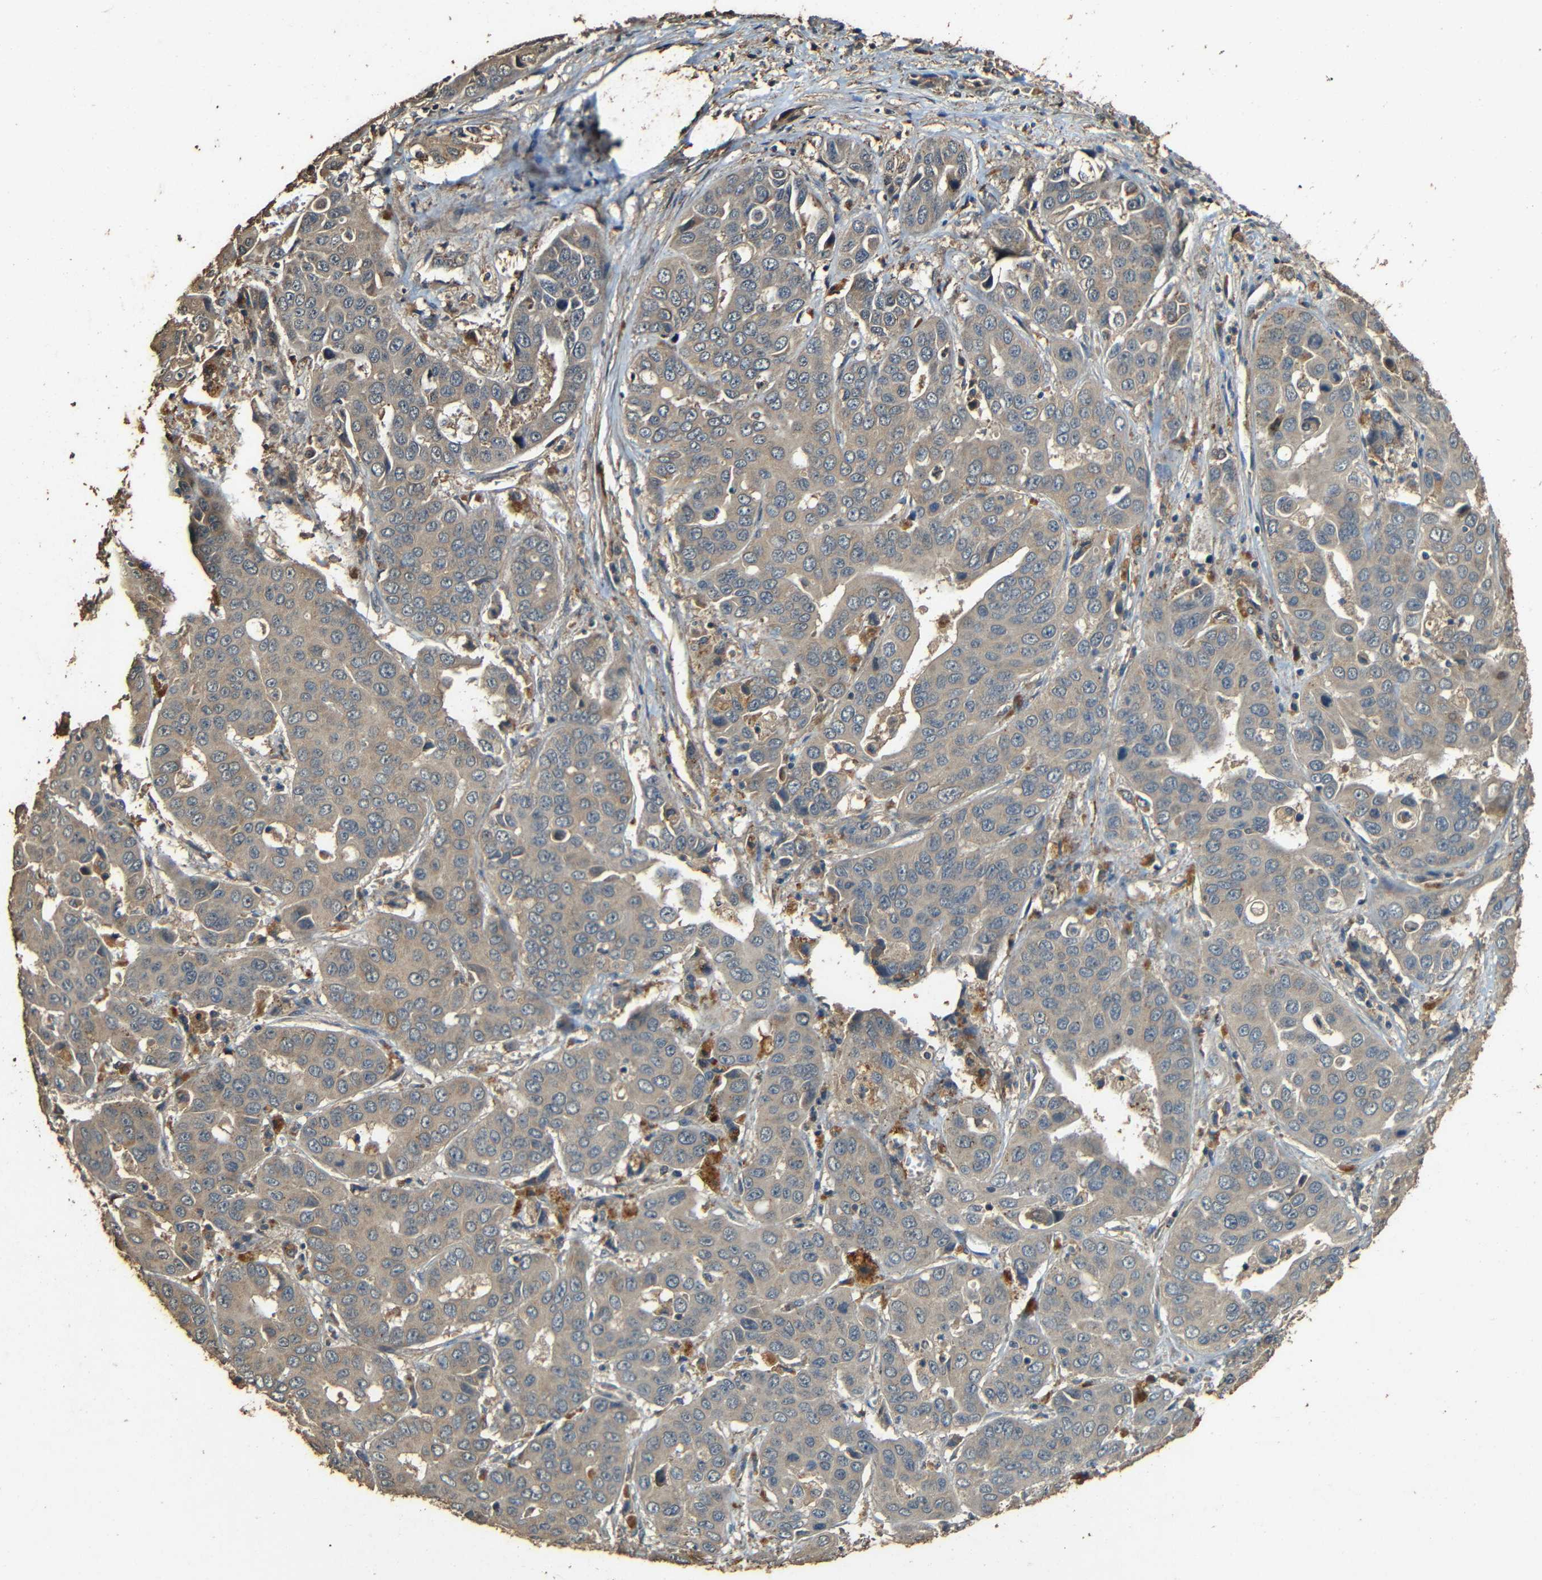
{"staining": {"intensity": "moderate", "quantity": ">75%", "location": "cytoplasmic/membranous"}, "tissue": "liver cancer", "cell_type": "Tumor cells", "image_type": "cancer", "snomed": [{"axis": "morphology", "description": "Cholangiocarcinoma"}, {"axis": "topography", "description": "Liver"}], "caption": "DAB immunohistochemical staining of cholangiocarcinoma (liver) demonstrates moderate cytoplasmic/membranous protein expression in about >75% of tumor cells. (brown staining indicates protein expression, while blue staining denotes nuclei).", "gene": "PDE5A", "patient": {"sex": "female", "age": 52}}